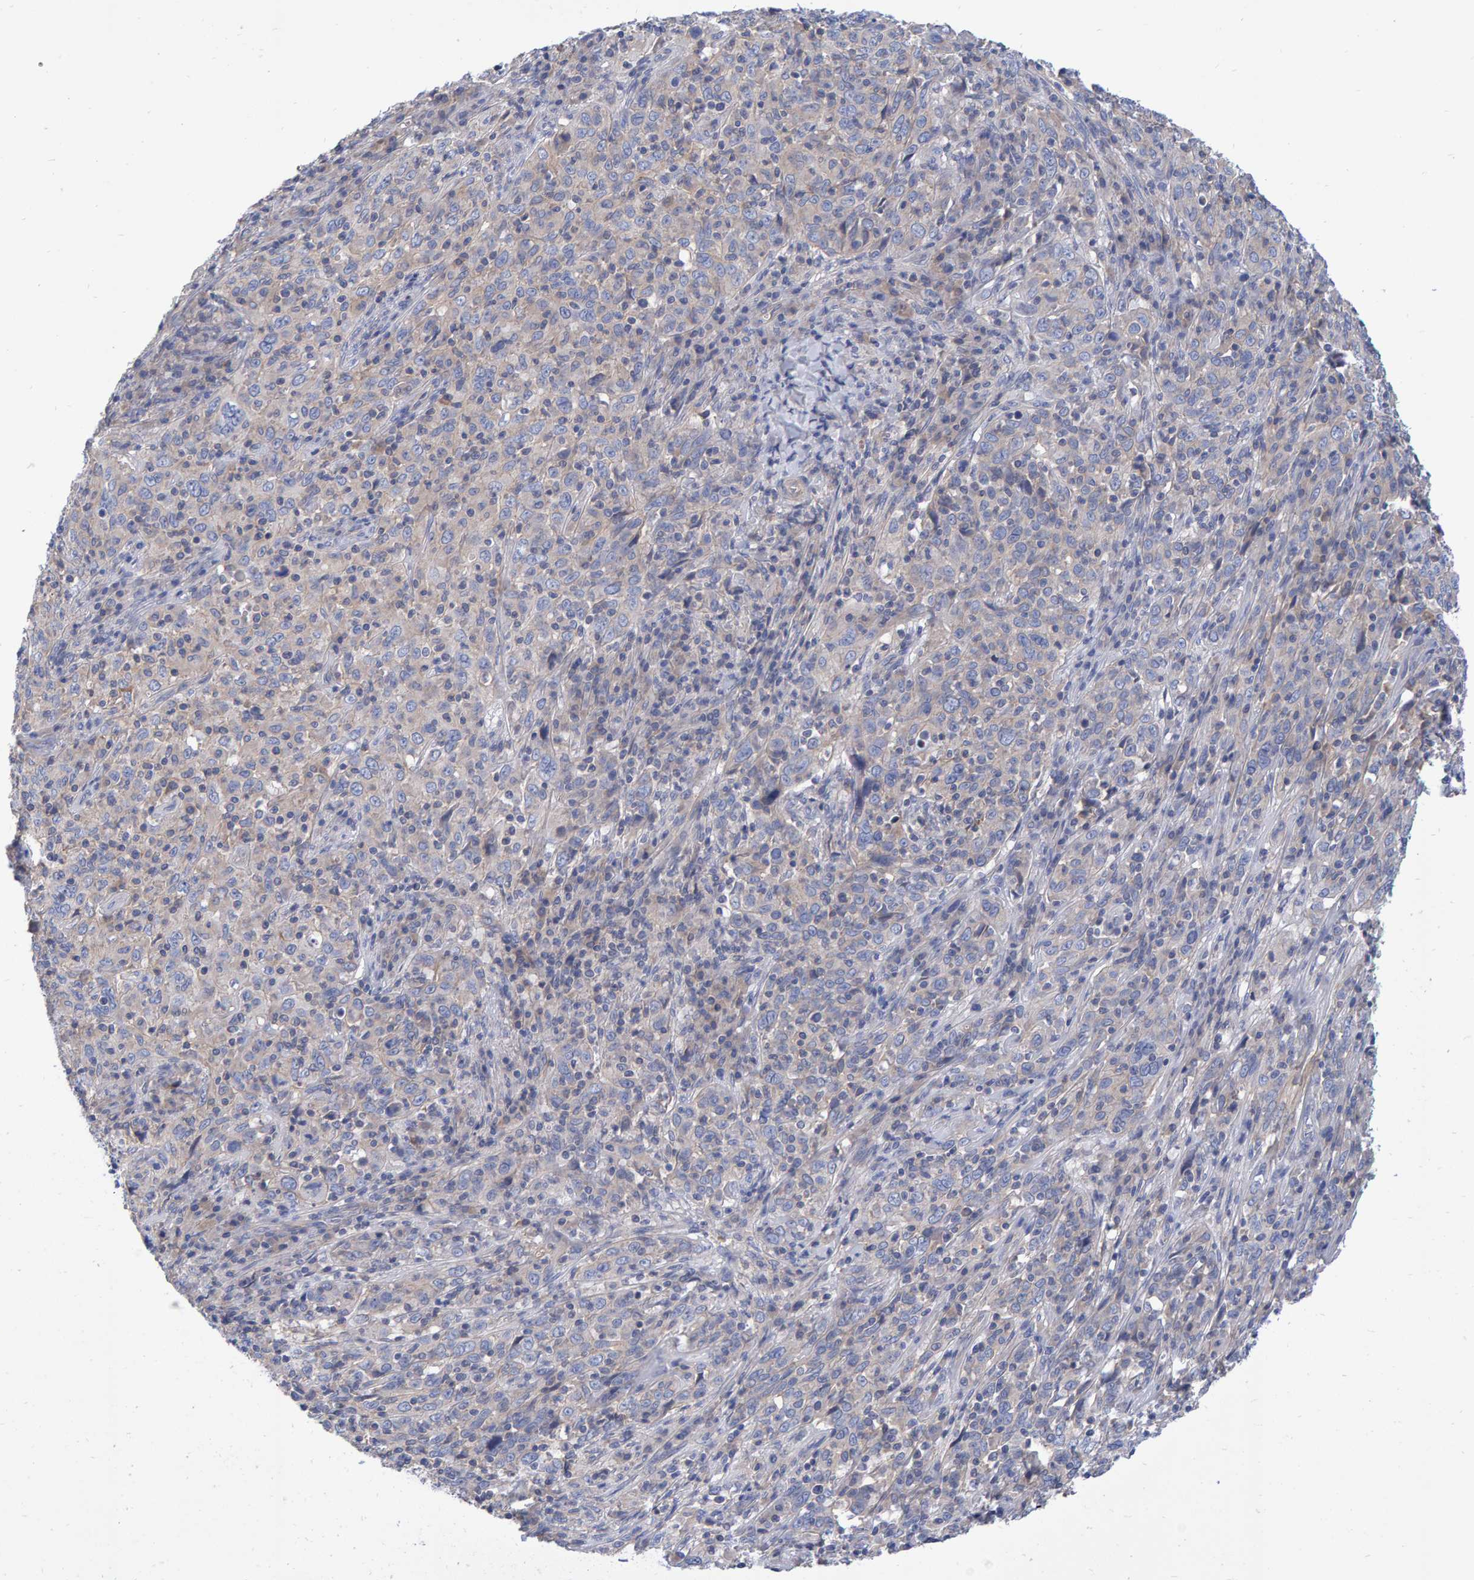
{"staining": {"intensity": "negative", "quantity": "none", "location": "none"}, "tissue": "cervical cancer", "cell_type": "Tumor cells", "image_type": "cancer", "snomed": [{"axis": "morphology", "description": "Squamous cell carcinoma, NOS"}, {"axis": "topography", "description": "Cervix"}], "caption": "Tumor cells show no significant expression in cervical squamous cell carcinoma.", "gene": "EFR3A", "patient": {"sex": "female", "age": 46}}